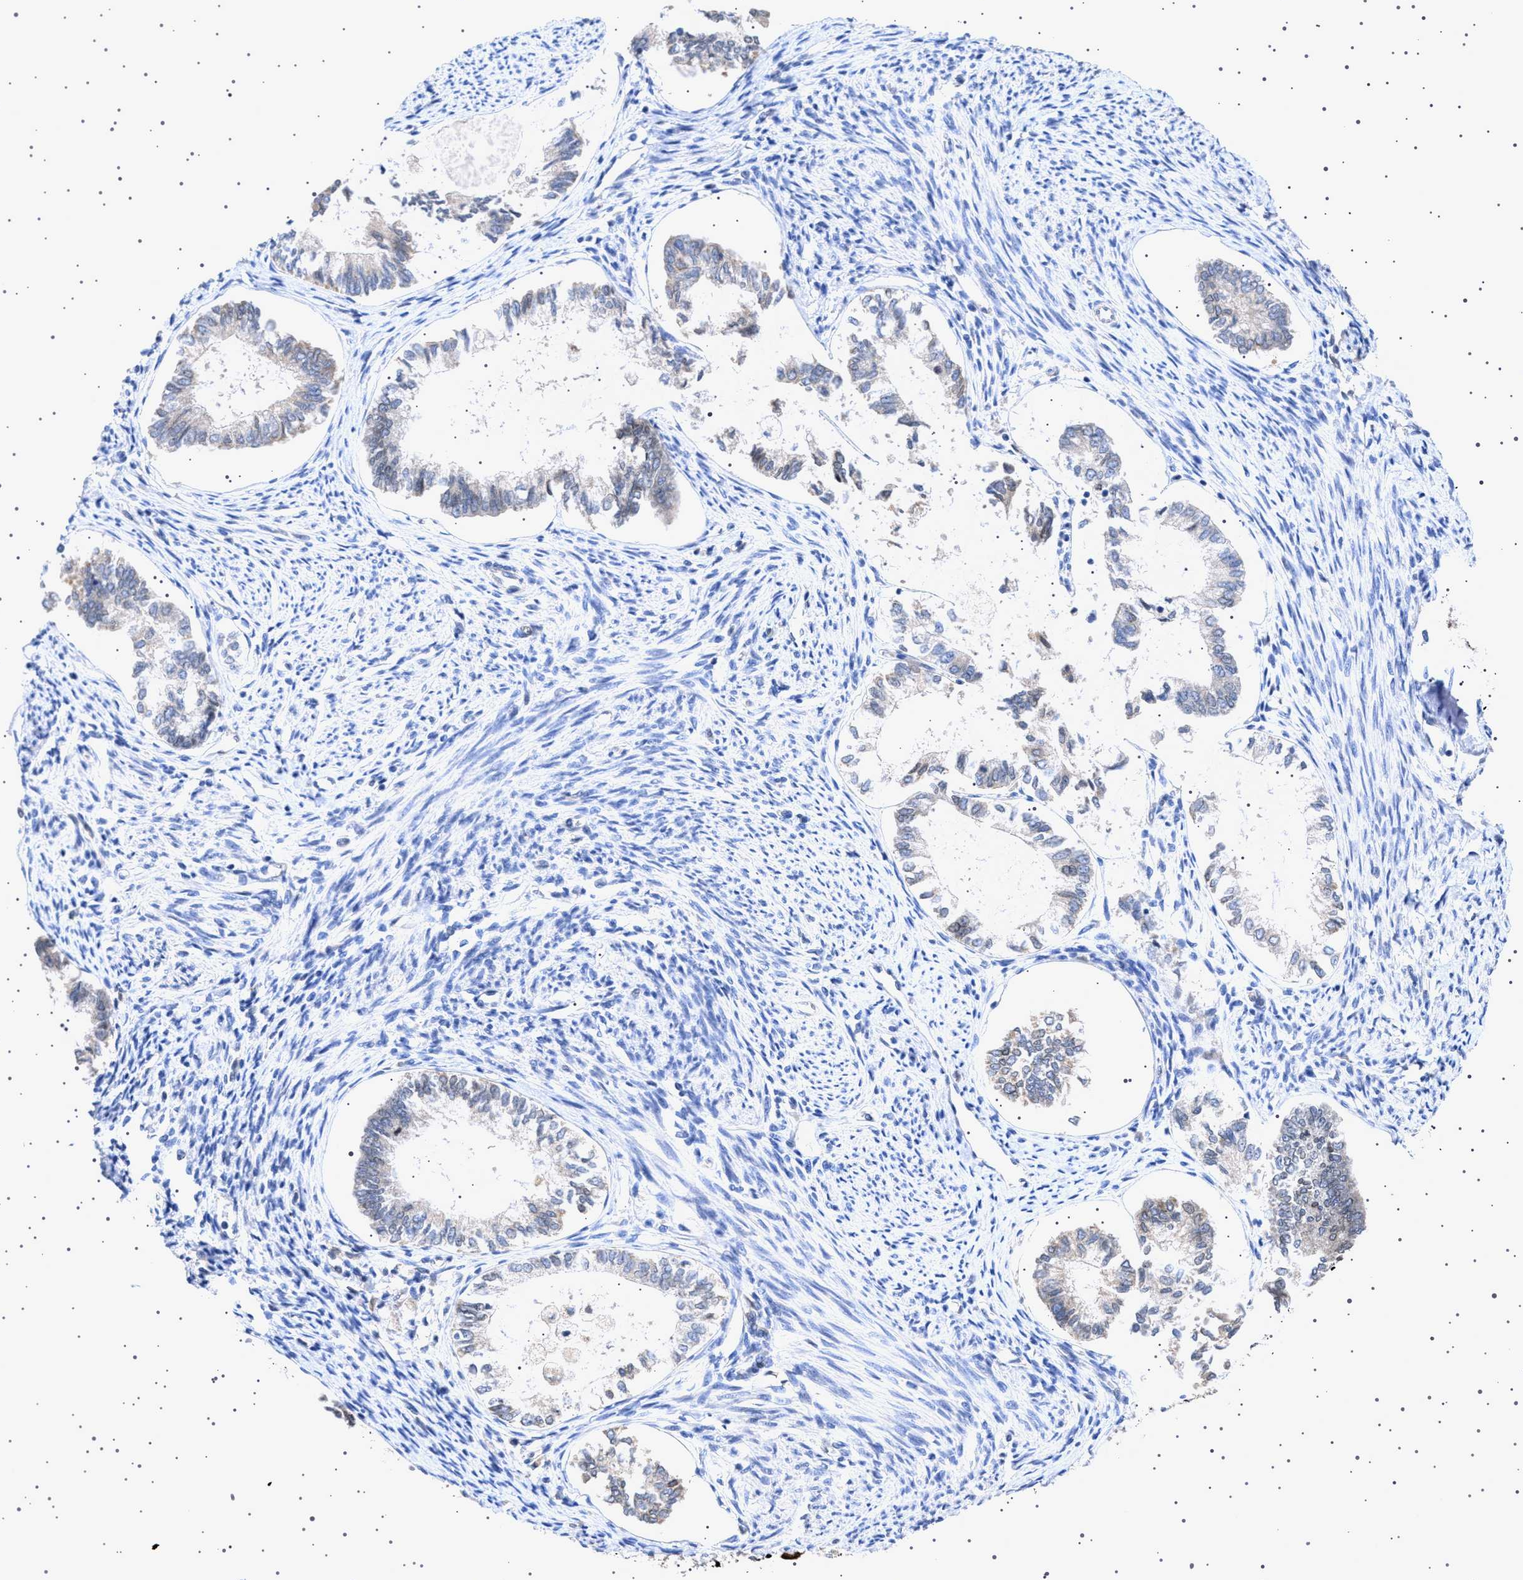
{"staining": {"intensity": "weak", "quantity": "<25%", "location": "cytoplasmic/membranous,nuclear"}, "tissue": "endometrial cancer", "cell_type": "Tumor cells", "image_type": "cancer", "snomed": [{"axis": "morphology", "description": "Adenocarcinoma, NOS"}, {"axis": "topography", "description": "Endometrium"}], "caption": "IHC micrograph of neoplastic tissue: human adenocarcinoma (endometrial) stained with DAB (3,3'-diaminobenzidine) reveals no significant protein positivity in tumor cells. (DAB IHC with hematoxylin counter stain).", "gene": "NUP93", "patient": {"sex": "female", "age": 86}}